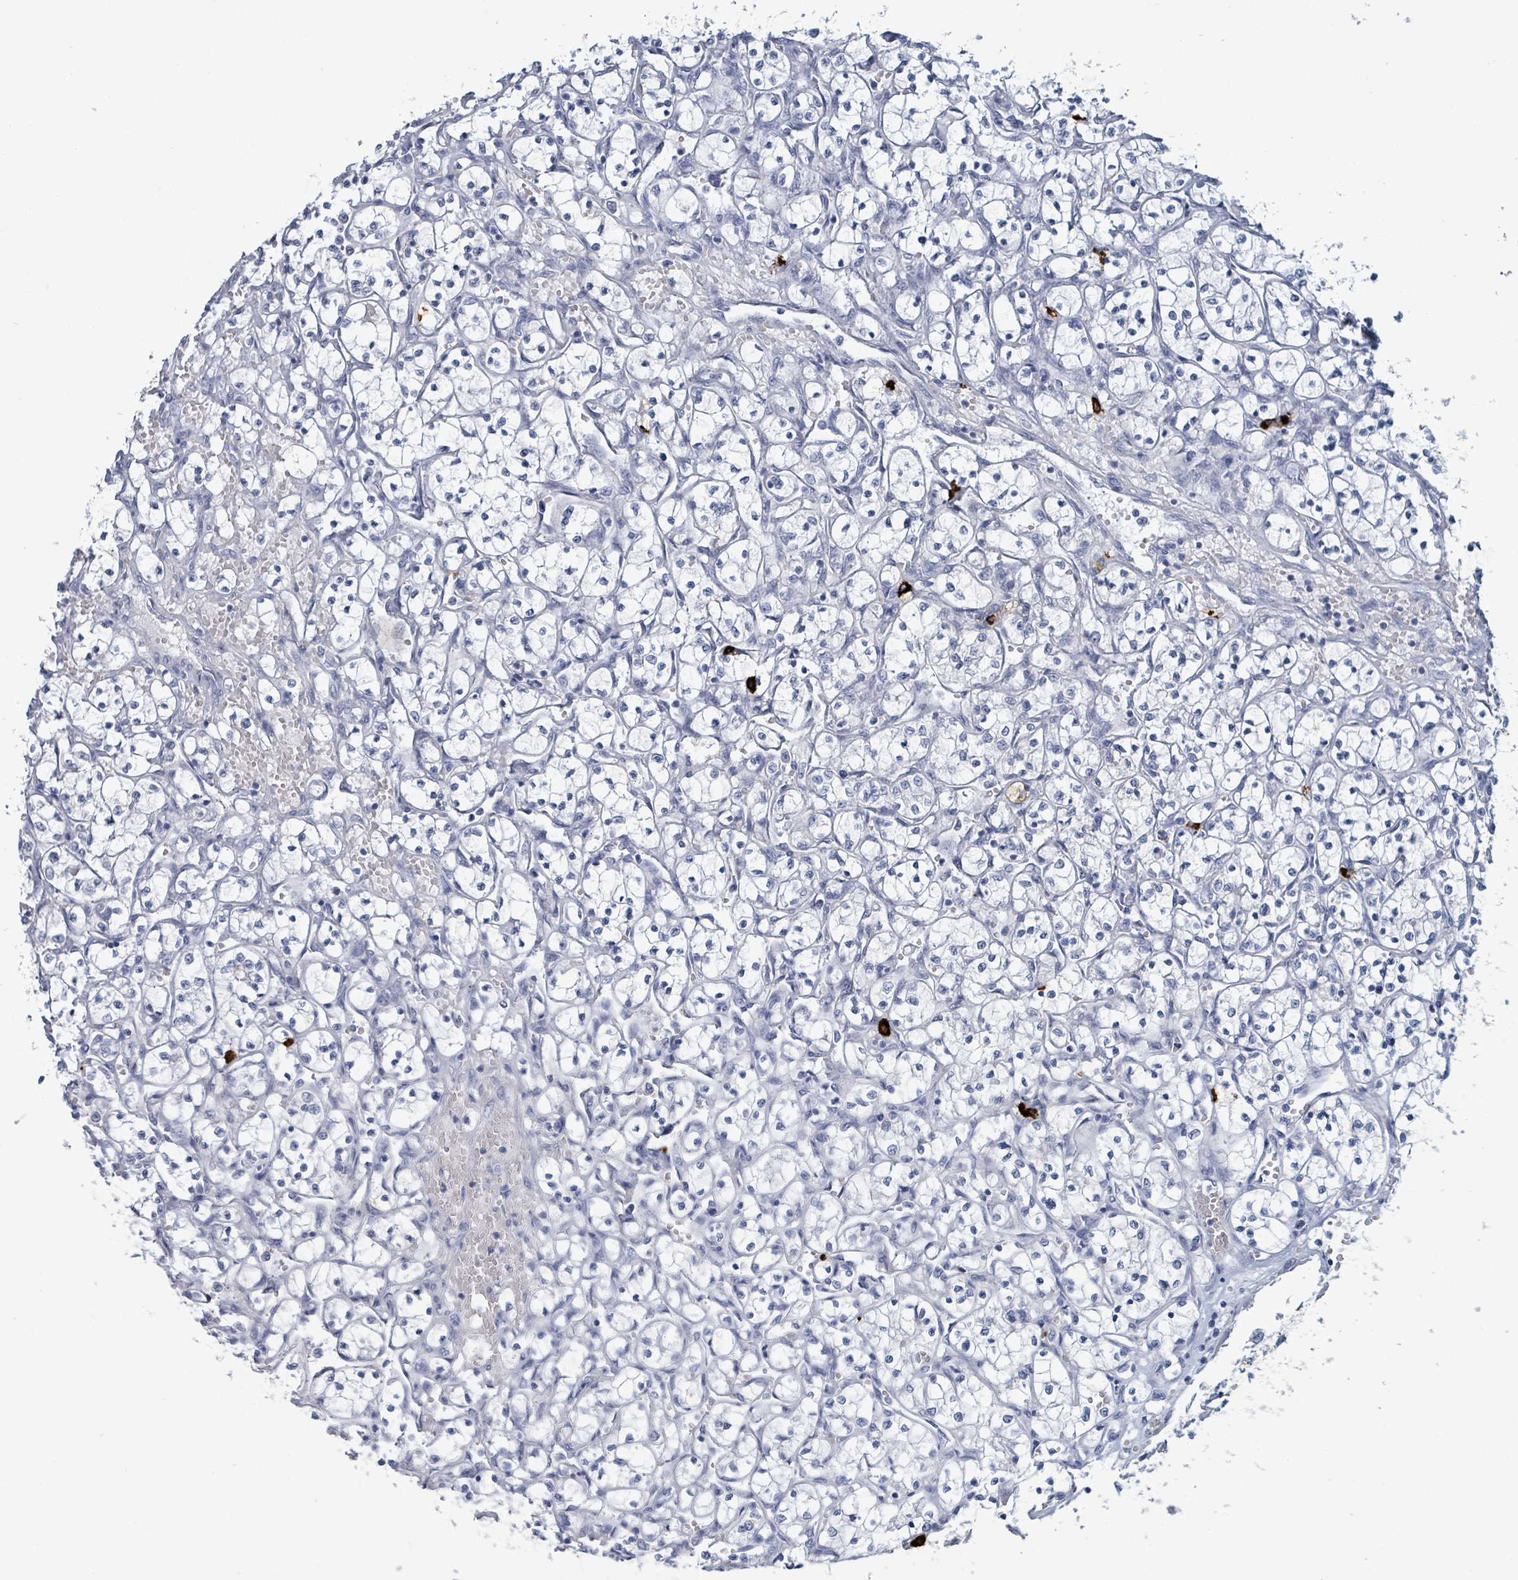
{"staining": {"intensity": "negative", "quantity": "none", "location": "none"}, "tissue": "renal cancer", "cell_type": "Tumor cells", "image_type": "cancer", "snomed": [{"axis": "morphology", "description": "Adenocarcinoma, NOS"}, {"axis": "topography", "description": "Kidney"}], "caption": "Human adenocarcinoma (renal) stained for a protein using immunohistochemistry (IHC) reveals no positivity in tumor cells.", "gene": "VPS13D", "patient": {"sex": "female", "age": 69}}